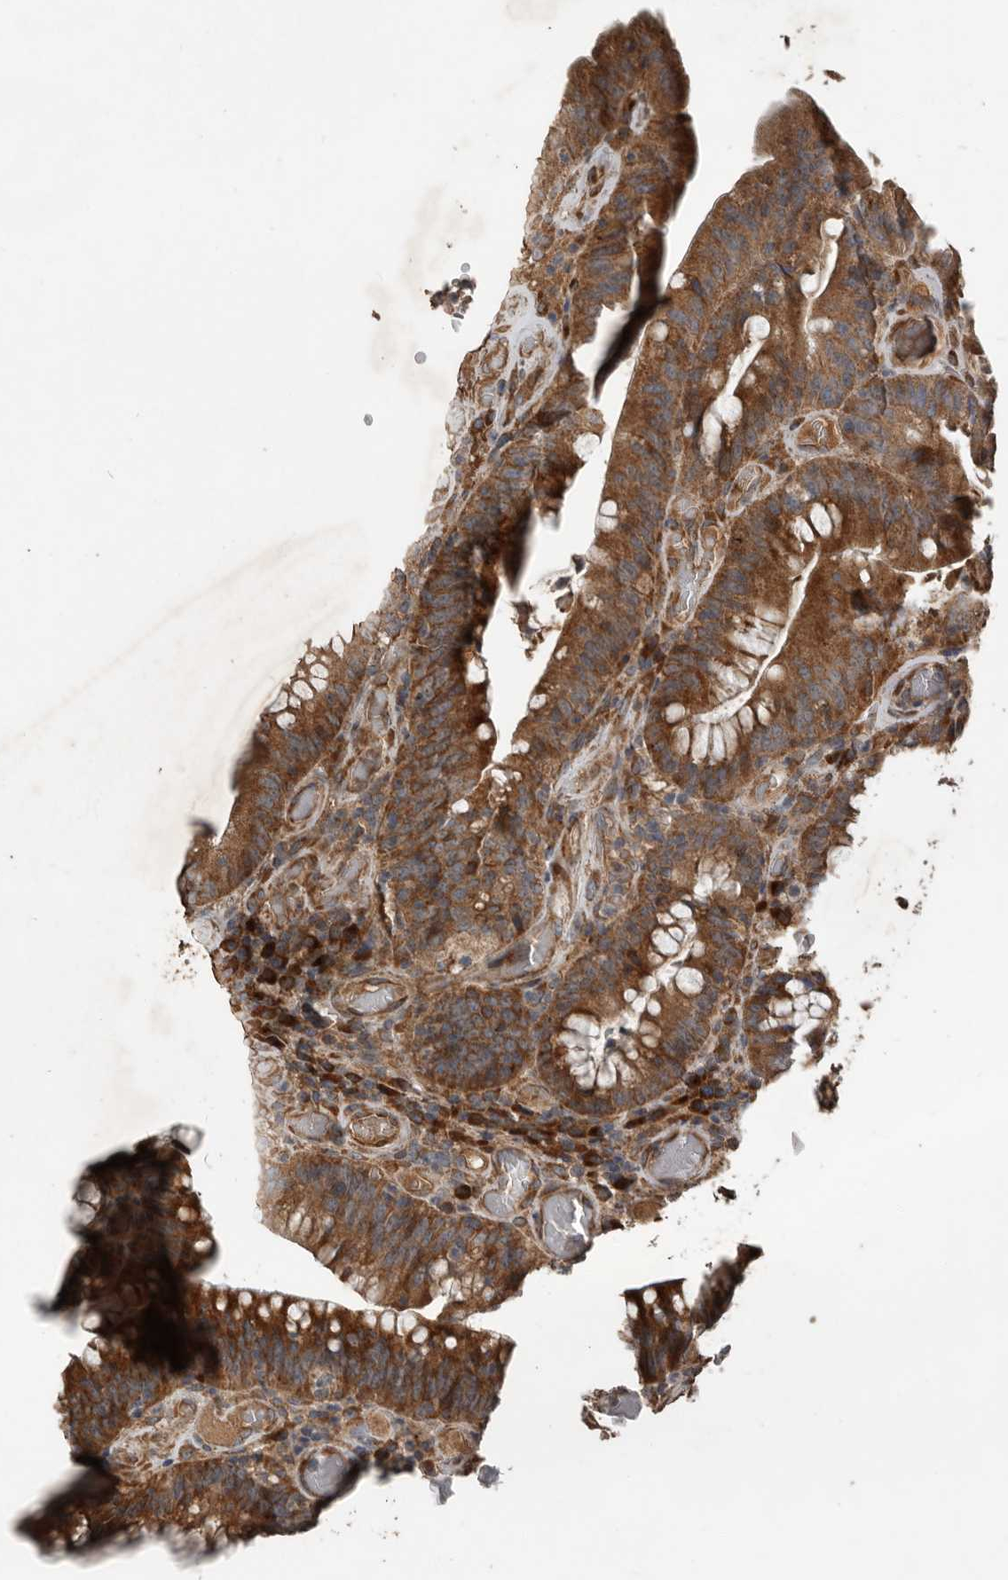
{"staining": {"intensity": "strong", "quantity": ">75%", "location": "cytoplasmic/membranous"}, "tissue": "colorectal cancer", "cell_type": "Tumor cells", "image_type": "cancer", "snomed": [{"axis": "morphology", "description": "Normal tissue, NOS"}, {"axis": "topography", "description": "Colon"}], "caption": "Protein expression analysis of colorectal cancer reveals strong cytoplasmic/membranous expression in approximately >75% of tumor cells.", "gene": "RNF207", "patient": {"sex": "female", "age": 82}}